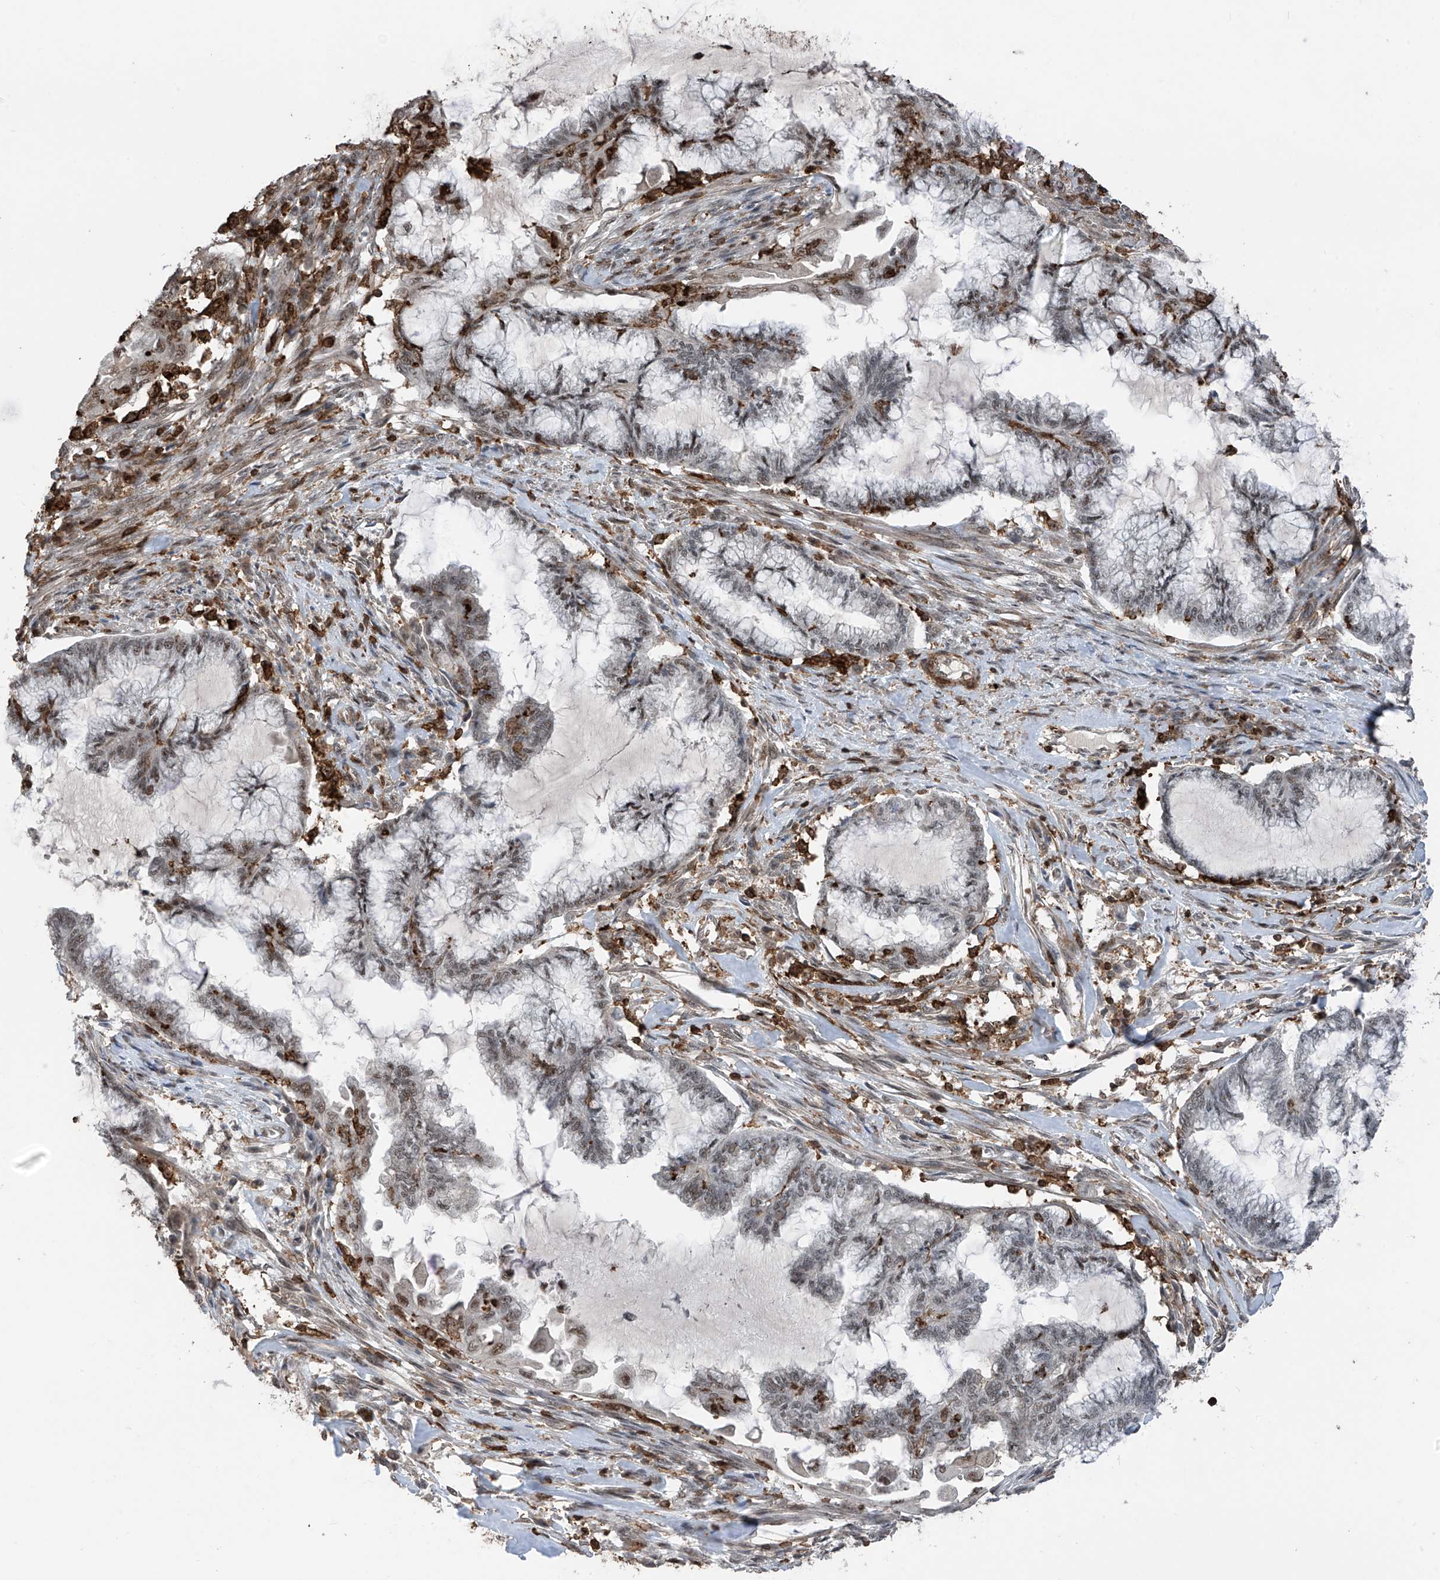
{"staining": {"intensity": "moderate", "quantity": "25%-75%", "location": "nuclear"}, "tissue": "endometrial cancer", "cell_type": "Tumor cells", "image_type": "cancer", "snomed": [{"axis": "morphology", "description": "Adenocarcinoma, NOS"}, {"axis": "topography", "description": "Endometrium"}], "caption": "An image of human adenocarcinoma (endometrial) stained for a protein reveals moderate nuclear brown staining in tumor cells. (Stains: DAB (3,3'-diaminobenzidine) in brown, nuclei in blue, Microscopy: brightfield microscopy at high magnification).", "gene": "MICAL1", "patient": {"sex": "female", "age": 86}}